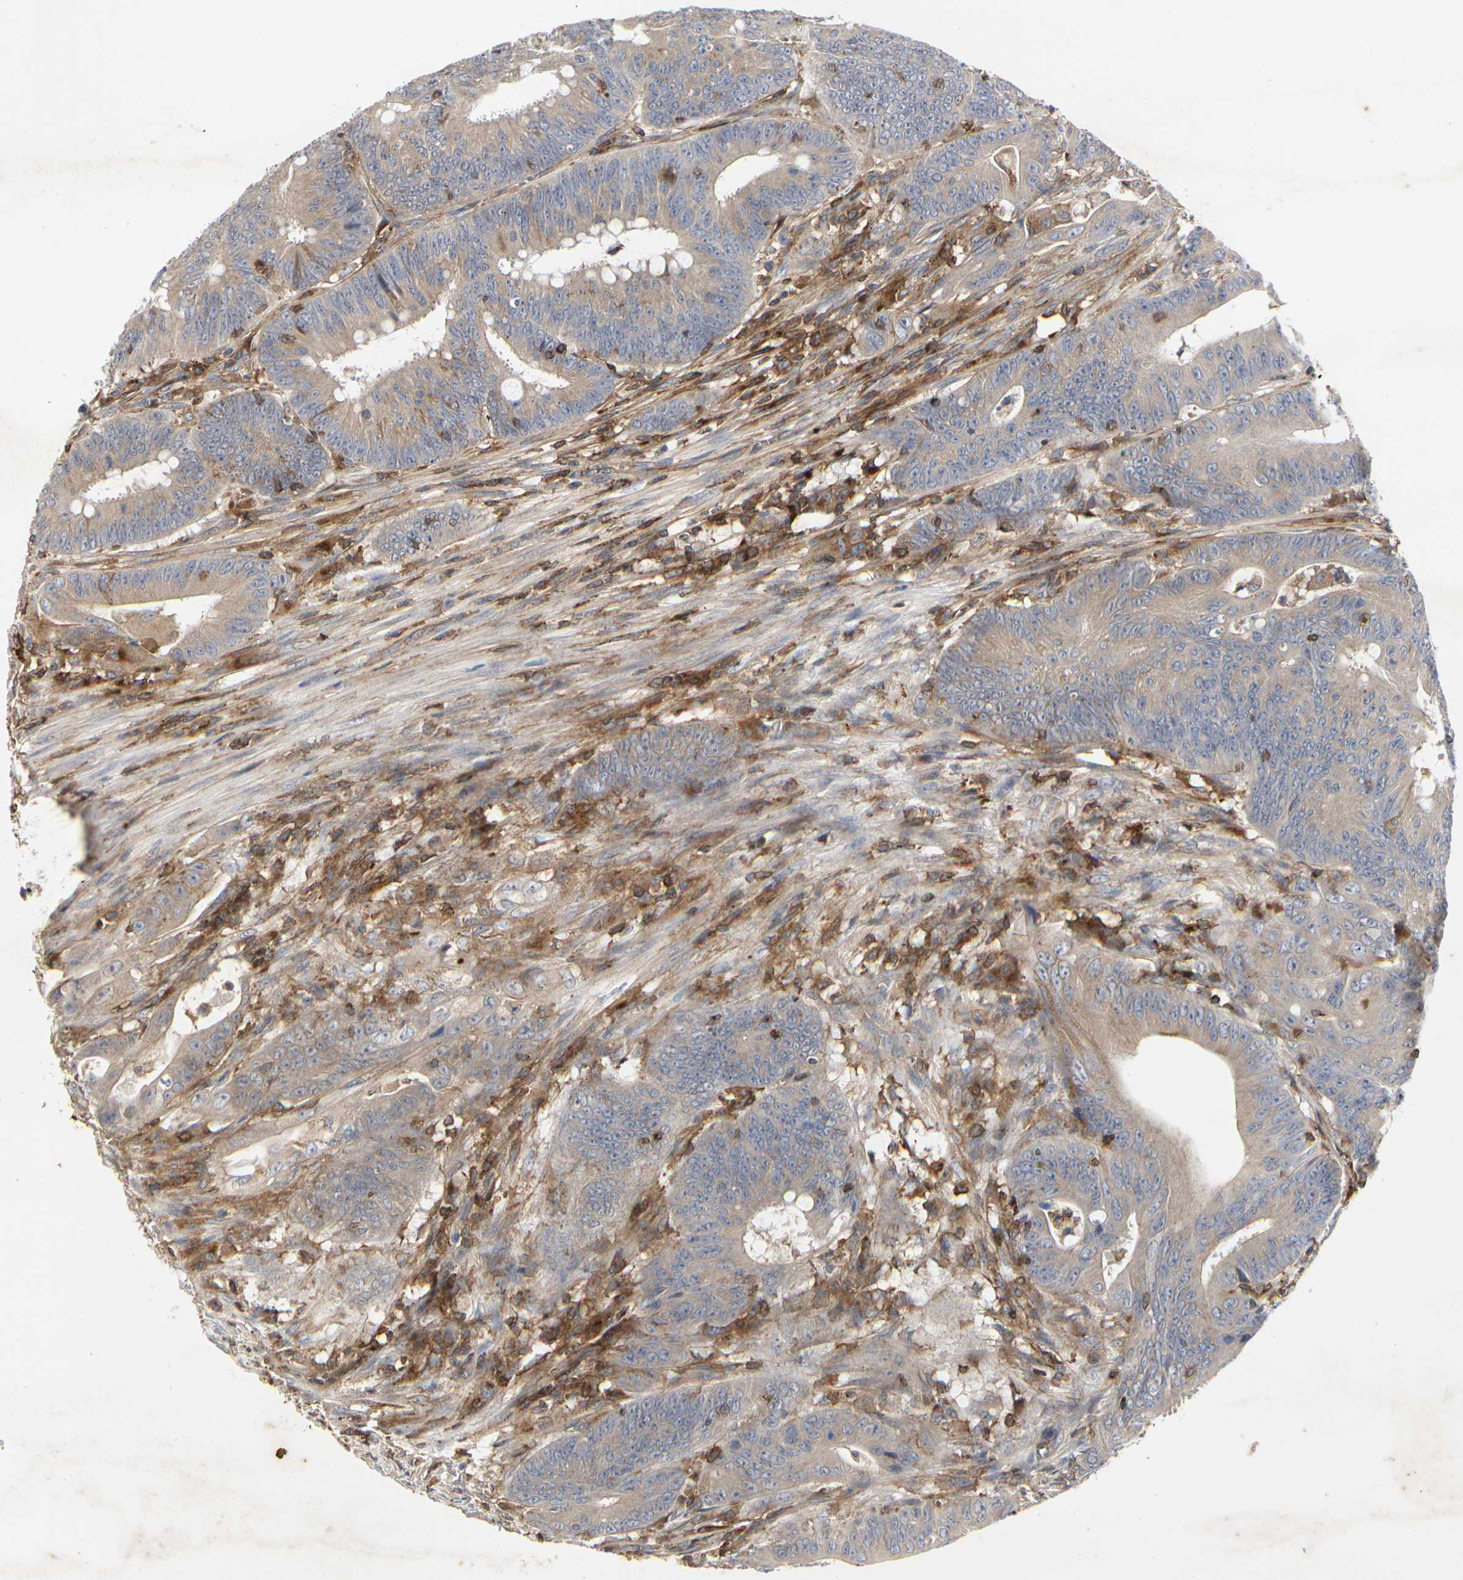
{"staining": {"intensity": "weak", "quantity": ">75%", "location": "cytoplasmic/membranous"}, "tissue": "colorectal cancer", "cell_type": "Tumor cells", "image_type": "cancer", "snomed": [{"axis": "morphology", "description": "Adenocarcinoma, NOS"}, {"axis": "topography", "description": "Colon"}], "caption": "Immunohistochemistry (IHC) (DAB (3,3'-diaminobenzidine)) staining of colorectal cancer displays weak cytoplasmic/membranous protein expression in about >75% of tumor cells.", "gene": "NAPG", "patient": {"sex": "male", "age": 45}}